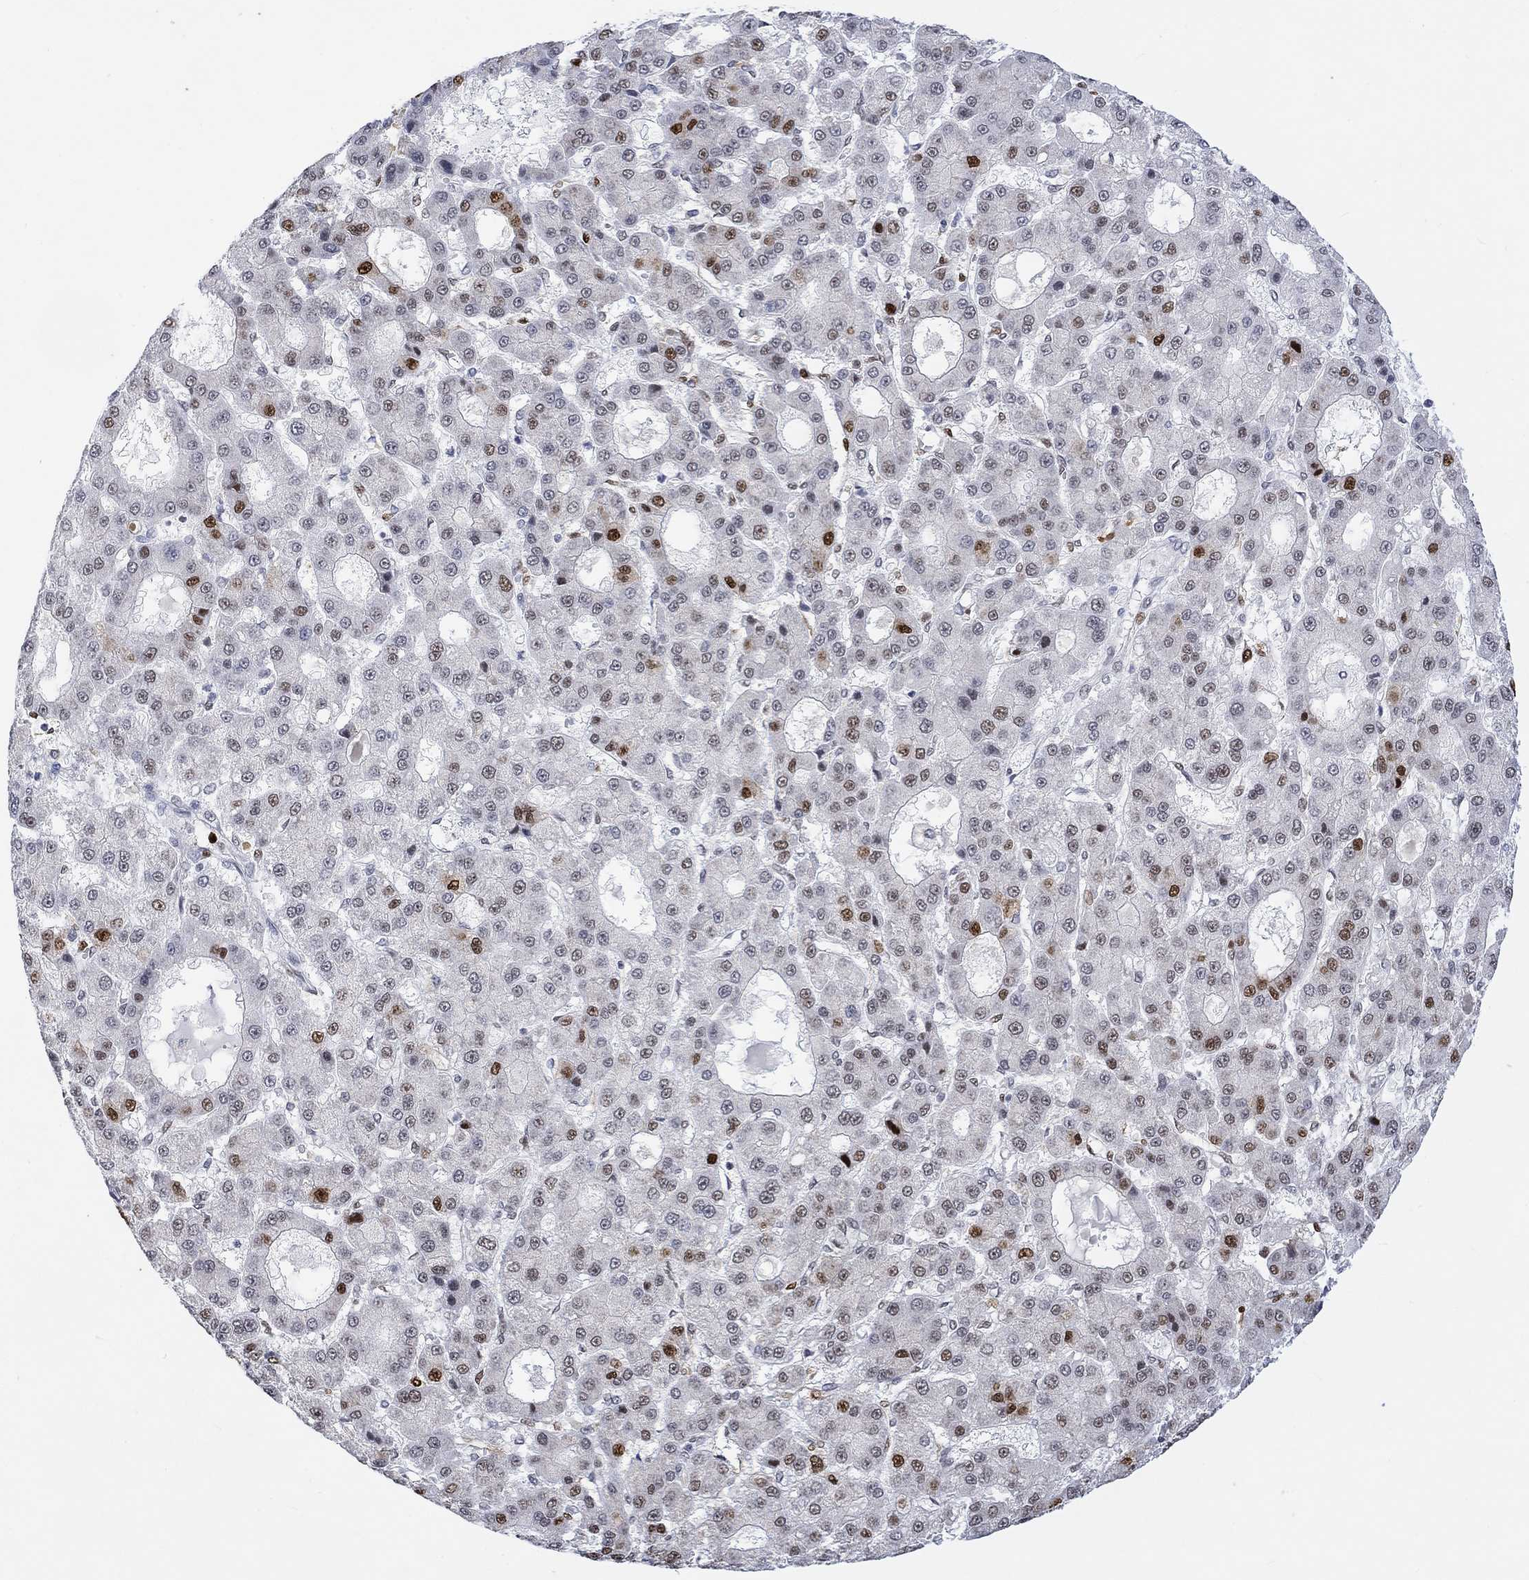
{"staining": {"intensity": "strong", "quantity": "<25%", "location": "nuclear"}, "tissue": "liver cancer", "cell_type": "Tumor cells", "image_type": "cancer", "snomed": [{"axis": "morphology", "description": "Carcinoma, Hepatocellular, NOS"}, {"axis": "topography", "description": "Liver"}], "caption": "There is medium levels of strong nuclear staining in tumor cells of liver cancer (hepatocellular carcinoma), as demonstrated by immunohistochemical staining (brown color).", "gene": "RAD54L2", "patient": {"sex": "male", "age": 70}}